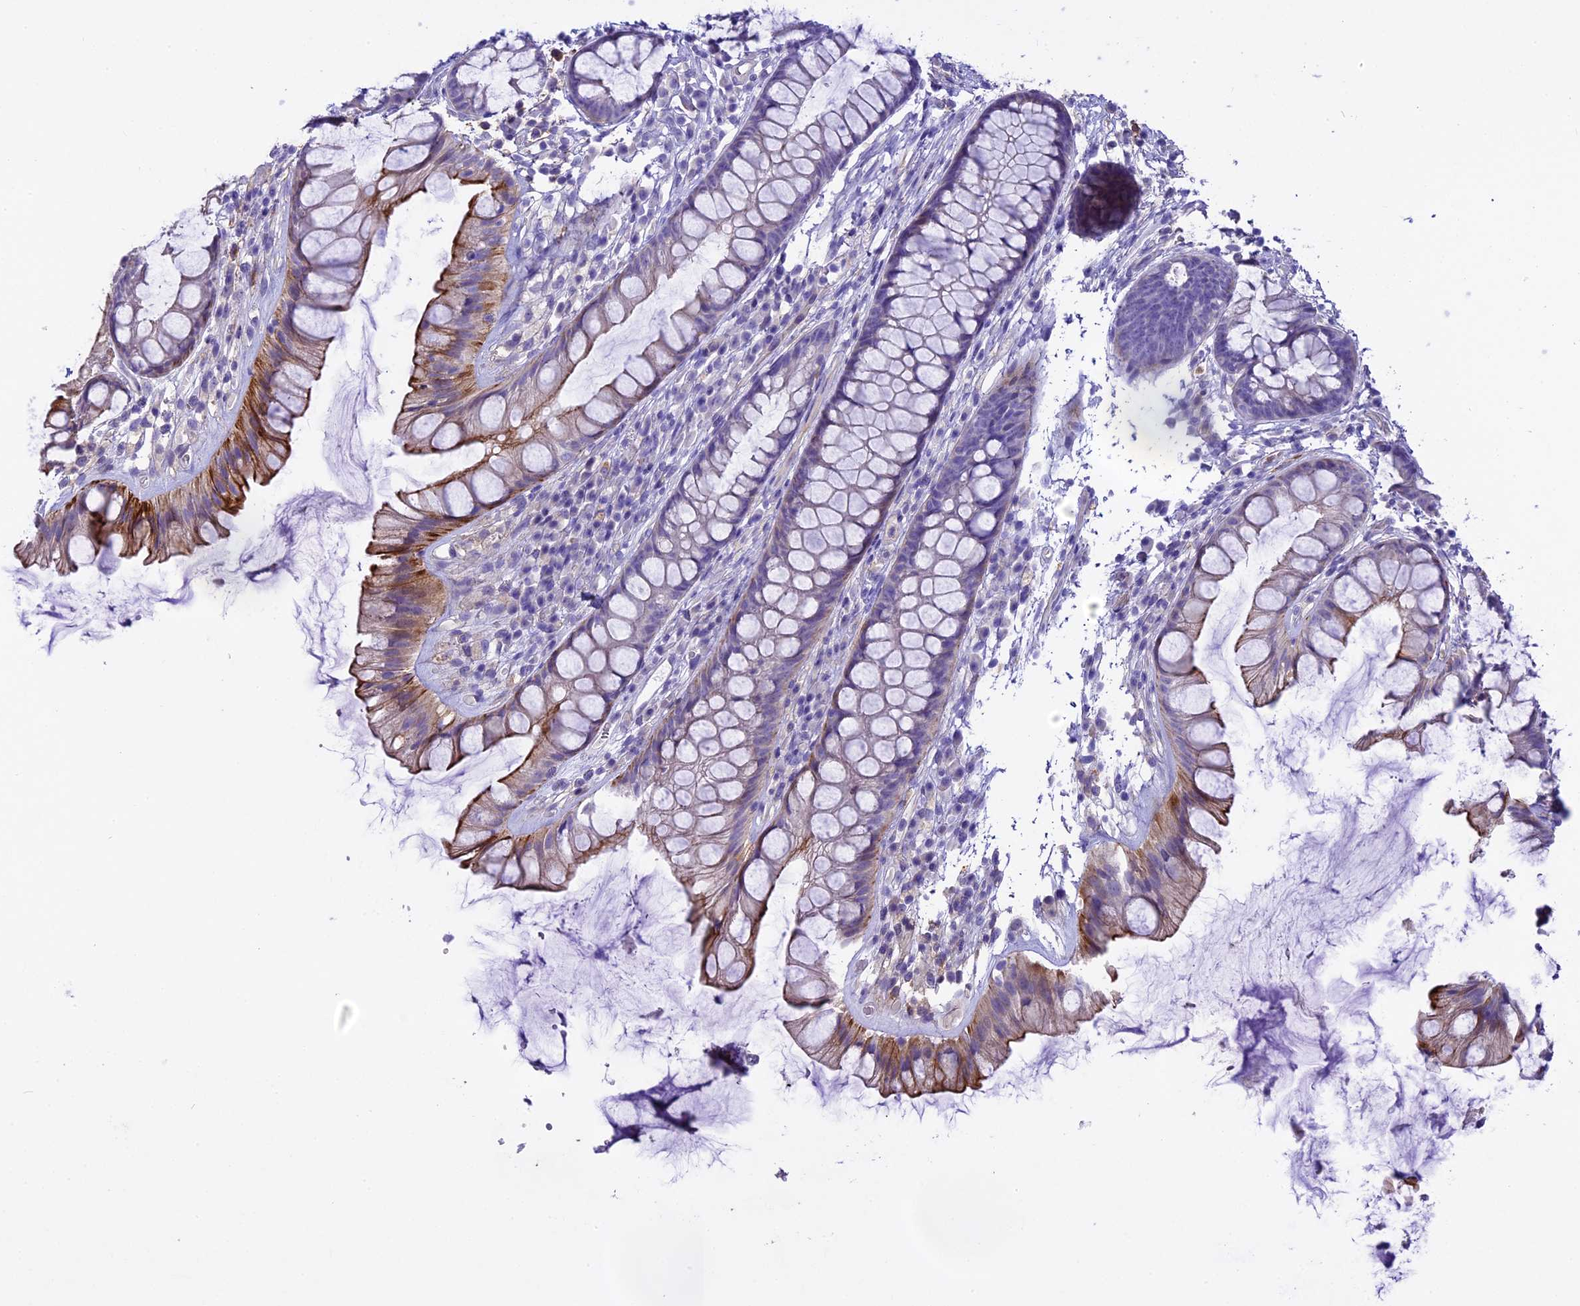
{"staining": {"intensity": "strong", "quantity": "25%-75%", "location": "cytoplasmic/membranous"}, "tissue": "rectum", "cell_type": "Glandular cells", "image_type": "normal", "snomed": [{"axis": "morphology", "description": "Normal tissue, NOS"}, {"axis": "topography", "description": "Rectum"}], "caption": "Rectum stained with immunohistochemistry demonstrates strong cytoplasmic/membranous positivity in about 25%-75% of glandular cells.", "gene": "NOD2", "patient": {"sex": "male", "age": 74}}